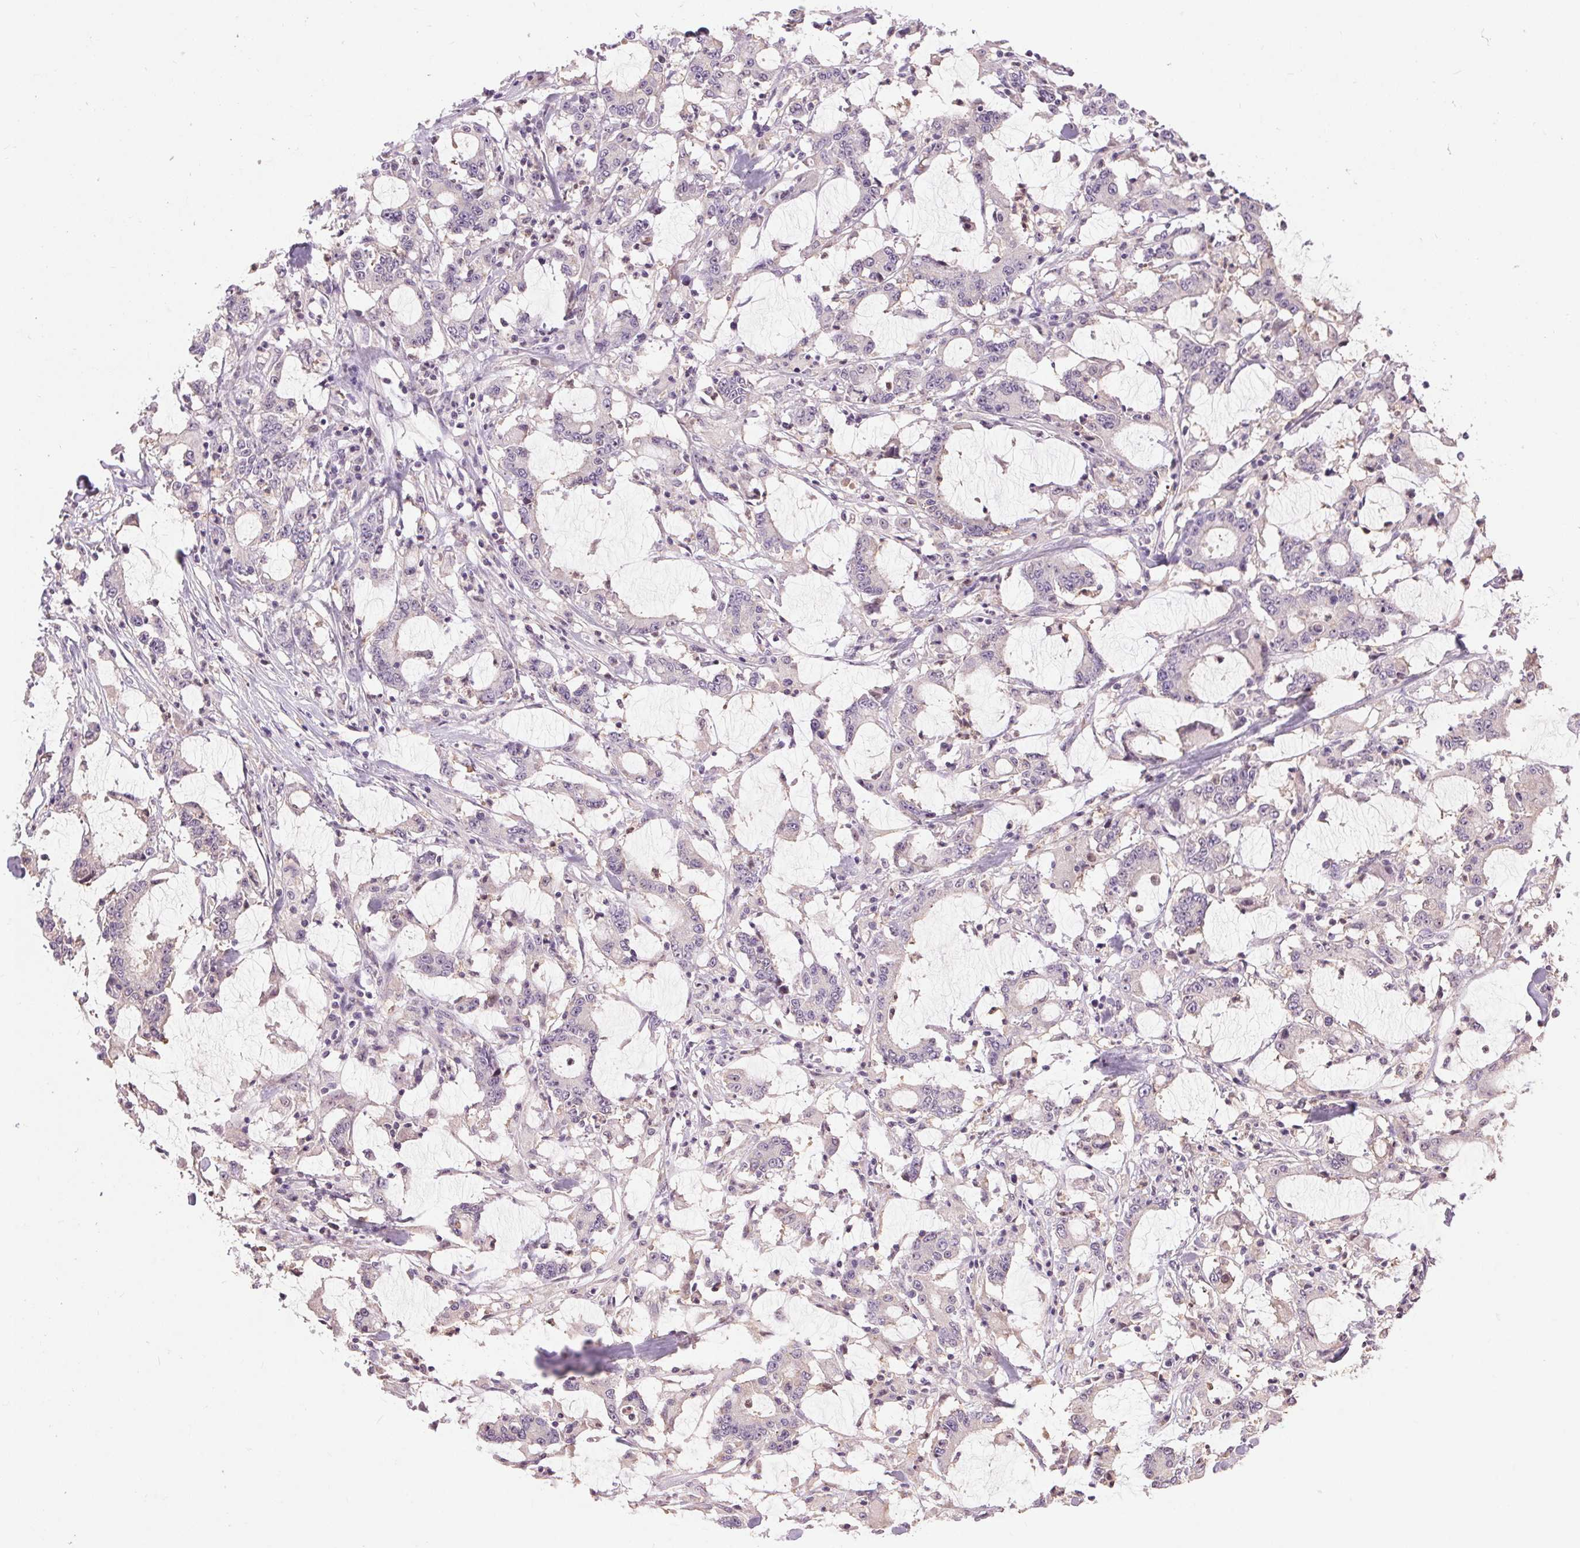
{"staining": {"intensity": "negative", "quantity": "none", "location": "none"}, "tissue": "stomach cancer", "cell_type": "Tumor cells", "image_type": "cancer", "snomed": [{"axis": "morphology", "description": "Adenocarcinoma, NOS"}, {"axis": "topography", "description": "Stomach, upper"}], "caption": "This is an IHC histopathology image of stomach cancer. There is no positivity in tumor cells.", "gene": "RANBP3L", "patient": {"sex": "male", "age": 68}}